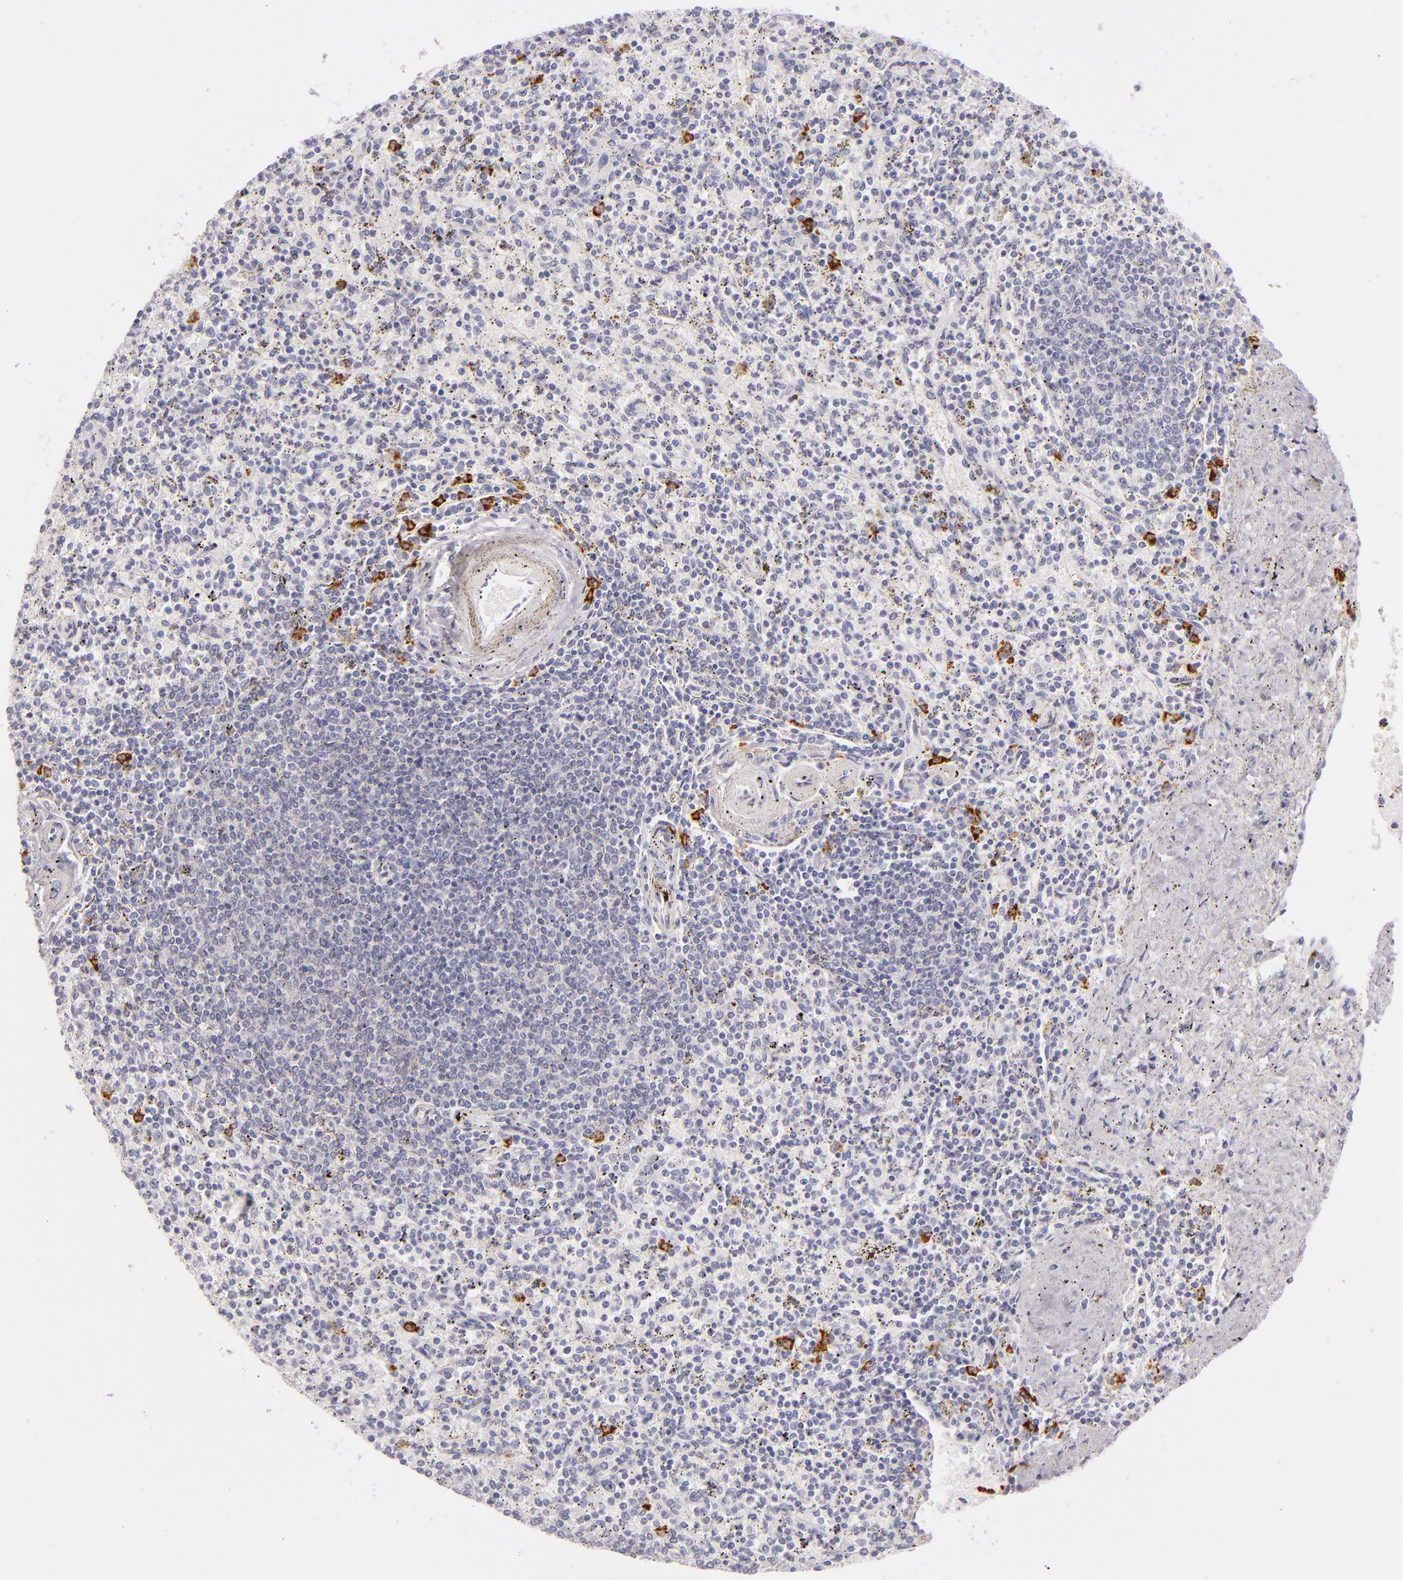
{"staining": {"intensity": "moderate", "quantity": "<25%", "location": "cytoplasmic/membranous"}, "tissue": "spleen", "cell_type": "Cells in red pulp", "image_type": "normal", "snomed": [{"axis": "morphology", "description": "Normal tissue, NOS"}, {"axis": "topography", "description": "Spleen"}], "caption": "Immunohistochemistry (IHC) of normal spleen exhibits low levels of moderate cytoplasmic/membranous expression in approximately <25% of cells in red pulp.", "gene": "CD207", "patient": {"sex": "male", "age": 72}}